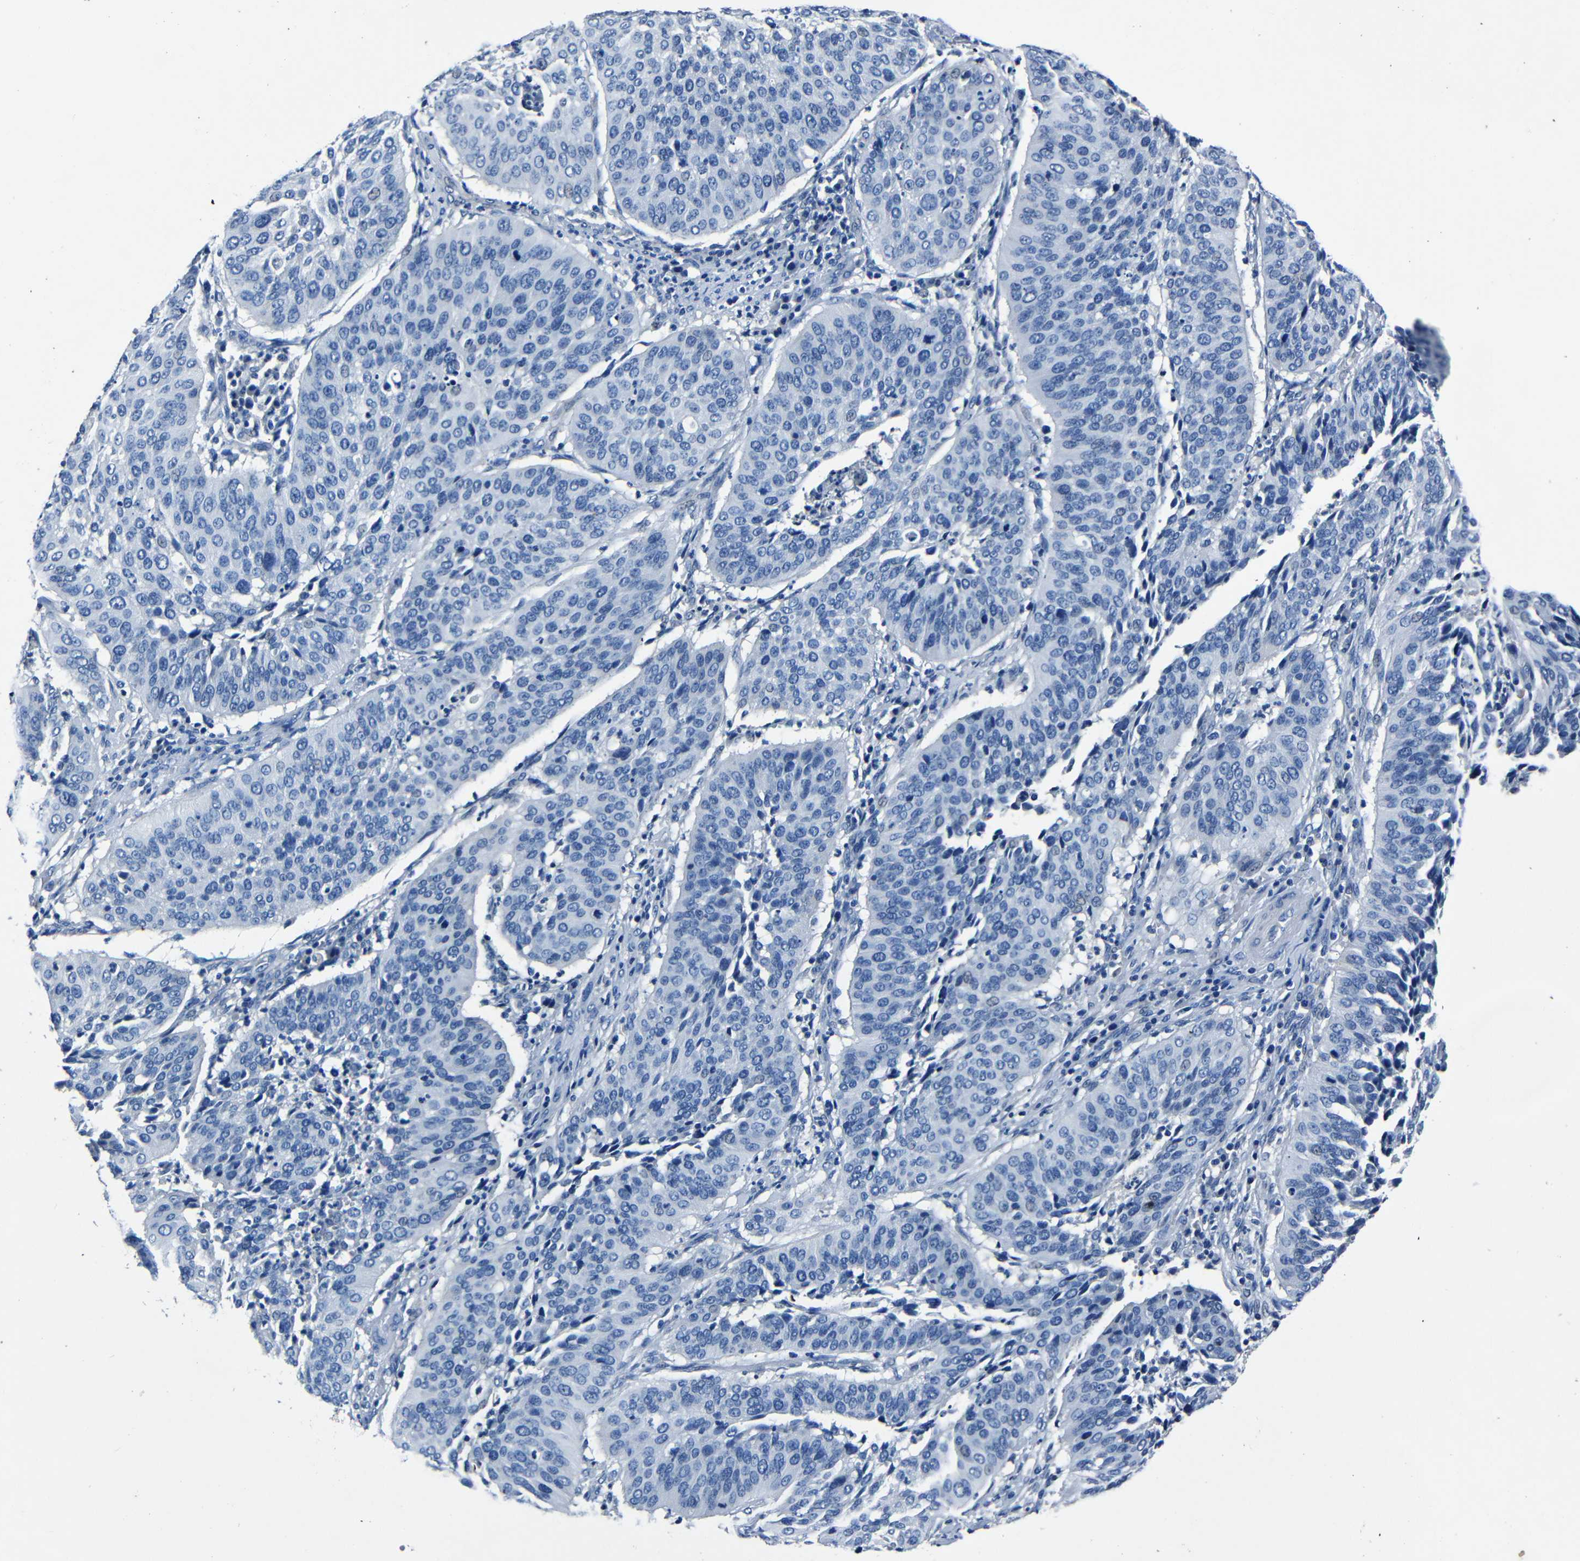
{"staining": {"intensity": "negative", "quantity": "none", "location": "none"}, "tissue": "cervical cancer", "cell_type": "Tumor cells", "image_type": "cancer", "snomed": [{"axis": "morphology", "description": "Normal tissue, NOS"}, {"axis": "morphology", "description": "Squamous cell carcinoma, NOS"}, {"axis": "topography", "description": "Cervix"}], "caption": "This is an immunohistochemistry (IHC) image of squamous cell carcinoma (cervical). There is no expression in tumor cells.", "gene": "NCMAP", "patient": {"sex": "female", "age": 39}}